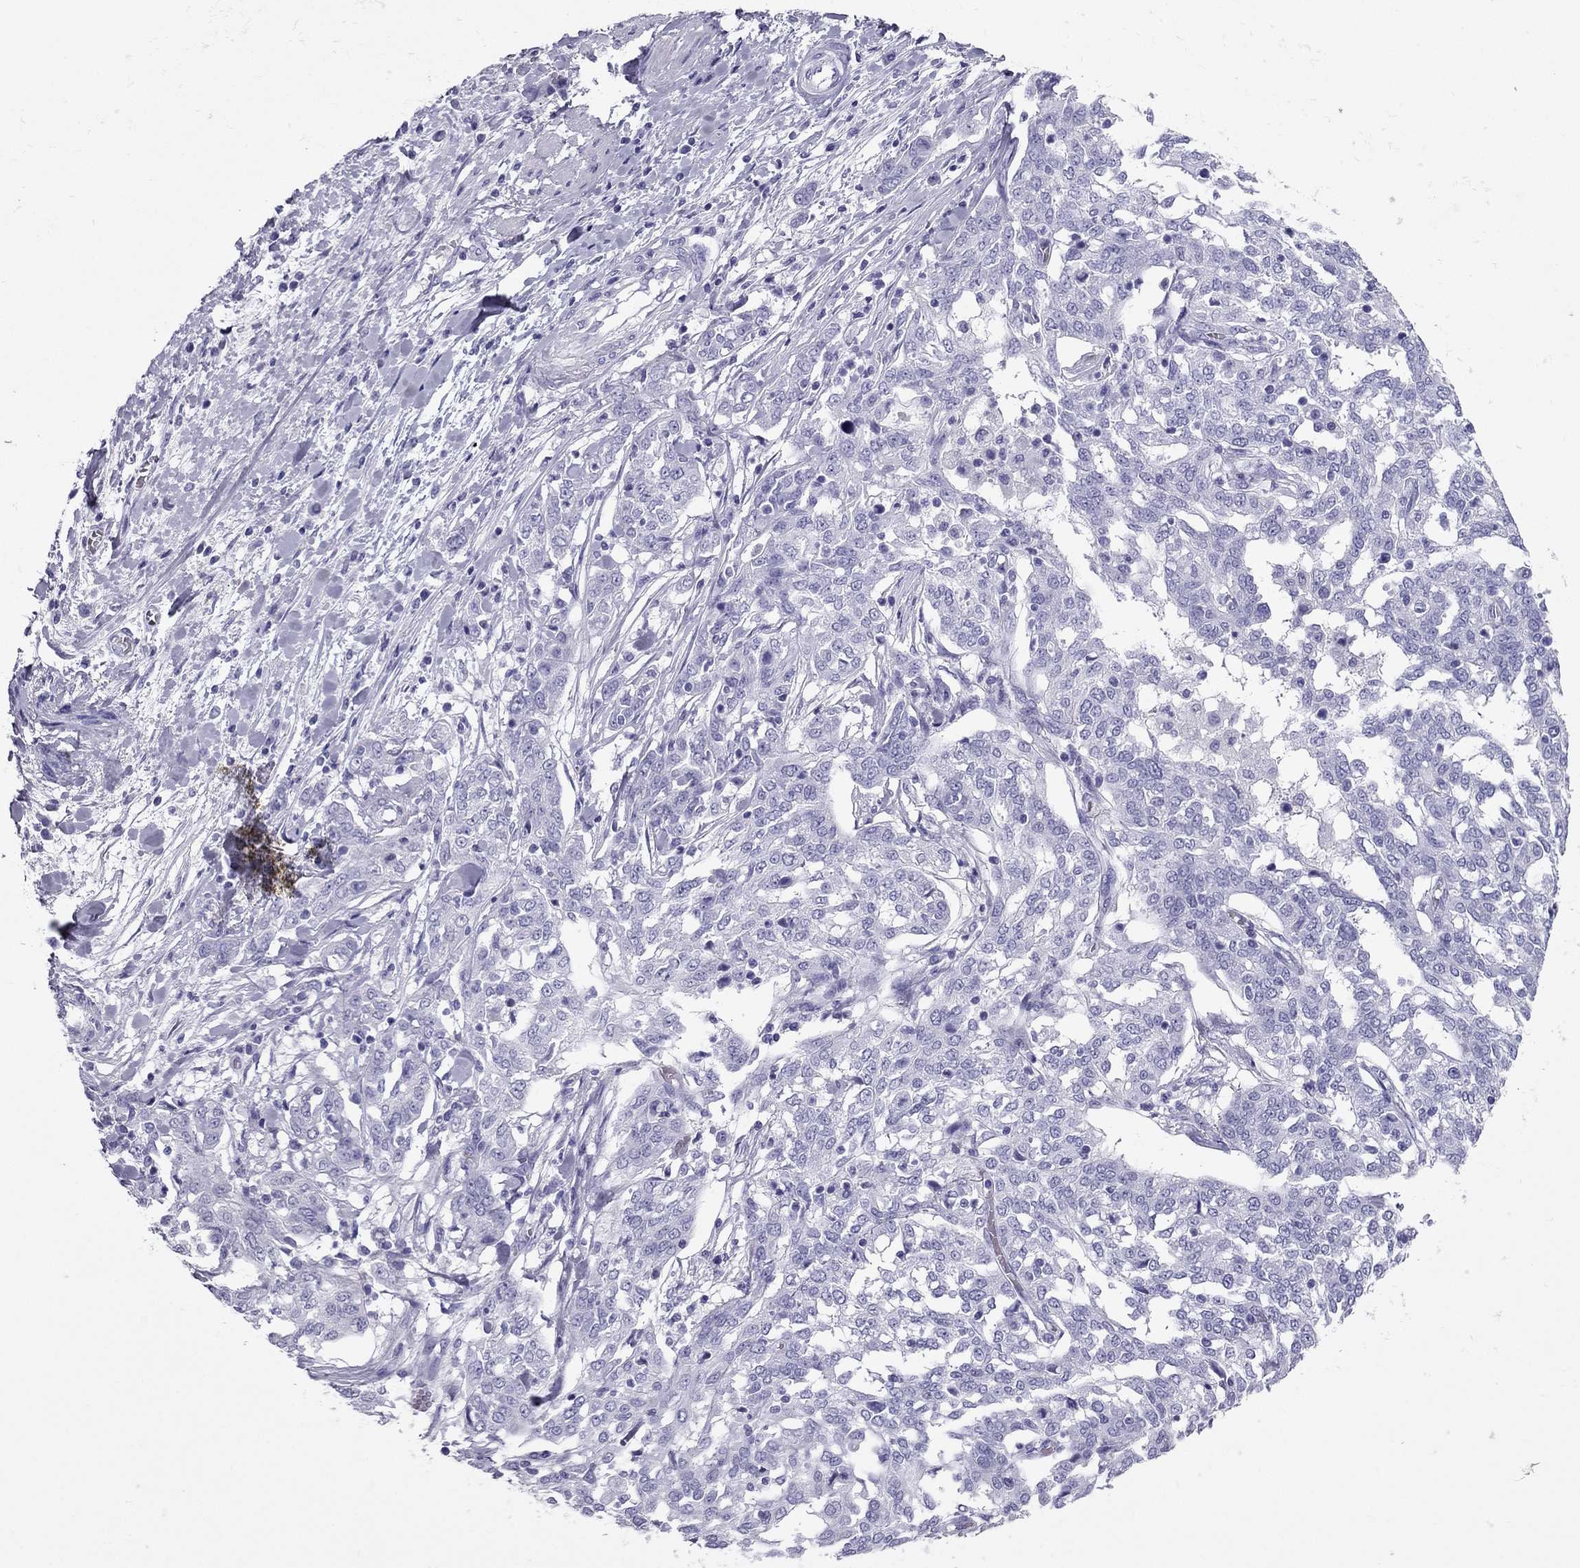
{"staining": {"intensity": "negative", "quantity": "none", "location": "none"}, "tissue": "ovarian cancer", "cell_type": "Tumor cells", "image_type": "cancer", "snomed": [{"axis": "morphology", "description": "Cystadenocarcinoma, serous, NOS"}, {"axis": "topography", "description": "Ovary"}], "caption": "This micrograph is of ovarian cancer (serous cystadenocarcinoma) stained with immunohistochemistry to label a protein in brown with the nuclei are counter-stained blue. There is no staining in tumor cells. The staining is performed using DAB brown chromogen with nuclei counter-stained in using hematoxylin.", "gene": "PDE6A", "patient": {"sex": "female", "age": 67}}